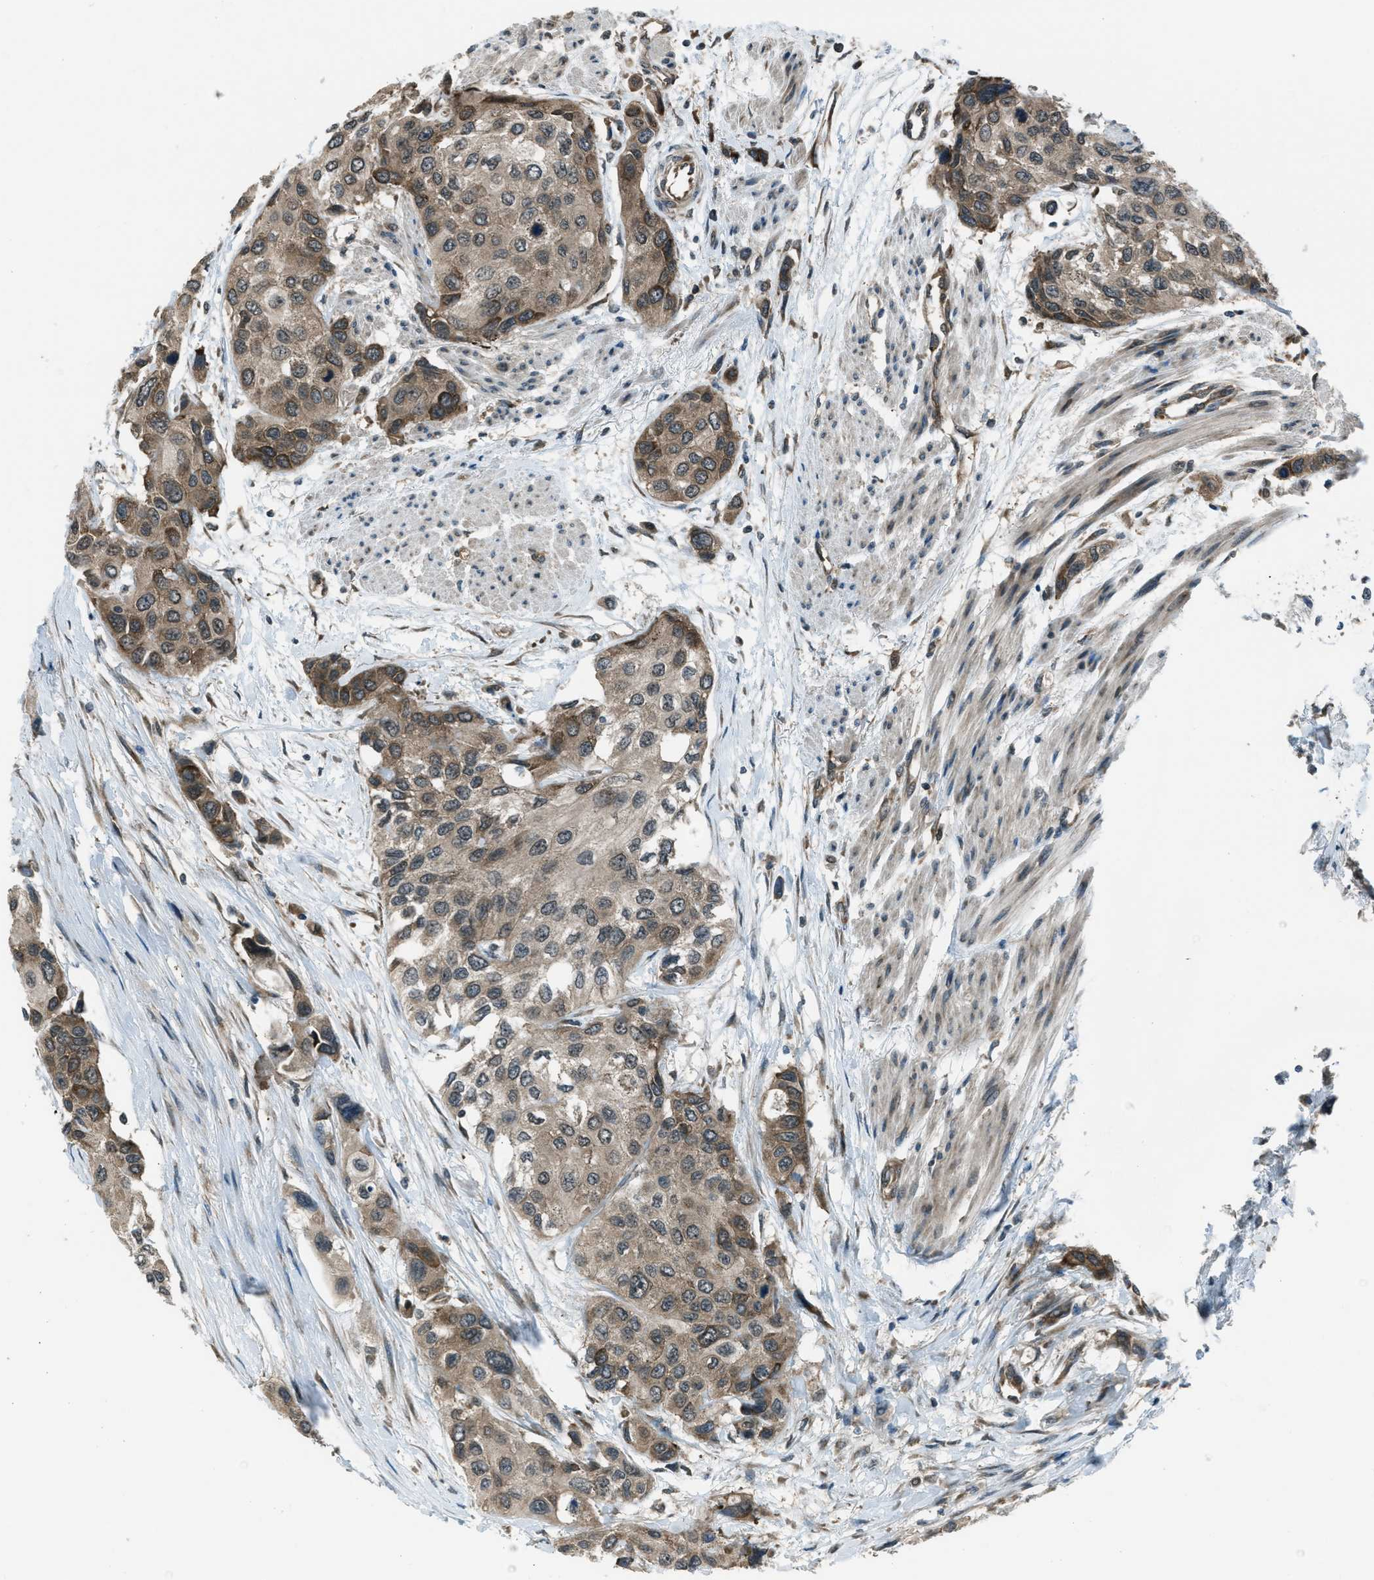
{"staining": {"intensity": "moderate", "quantity": ">75%", "location": "cytoplasmic/membranous"}, "tissue": "urothelial cancer", "cell_type": "Tumor cells", "image_type": "cancer", "snomed": [{"axis": "morphology", "description": "Urothelial carcinoma, High grade"}, {"axis": "topography", "description": "Urinary bladder"}], "caption": "This histopathology image demonstrates immunohistochemistry staining of urothelial cancer, with medium moderate cytoplasmic/membranous staining in approximately >75% of tumor cells.", "gene": "ASAP2", "patient": {"sex": "female", "age": 56}}